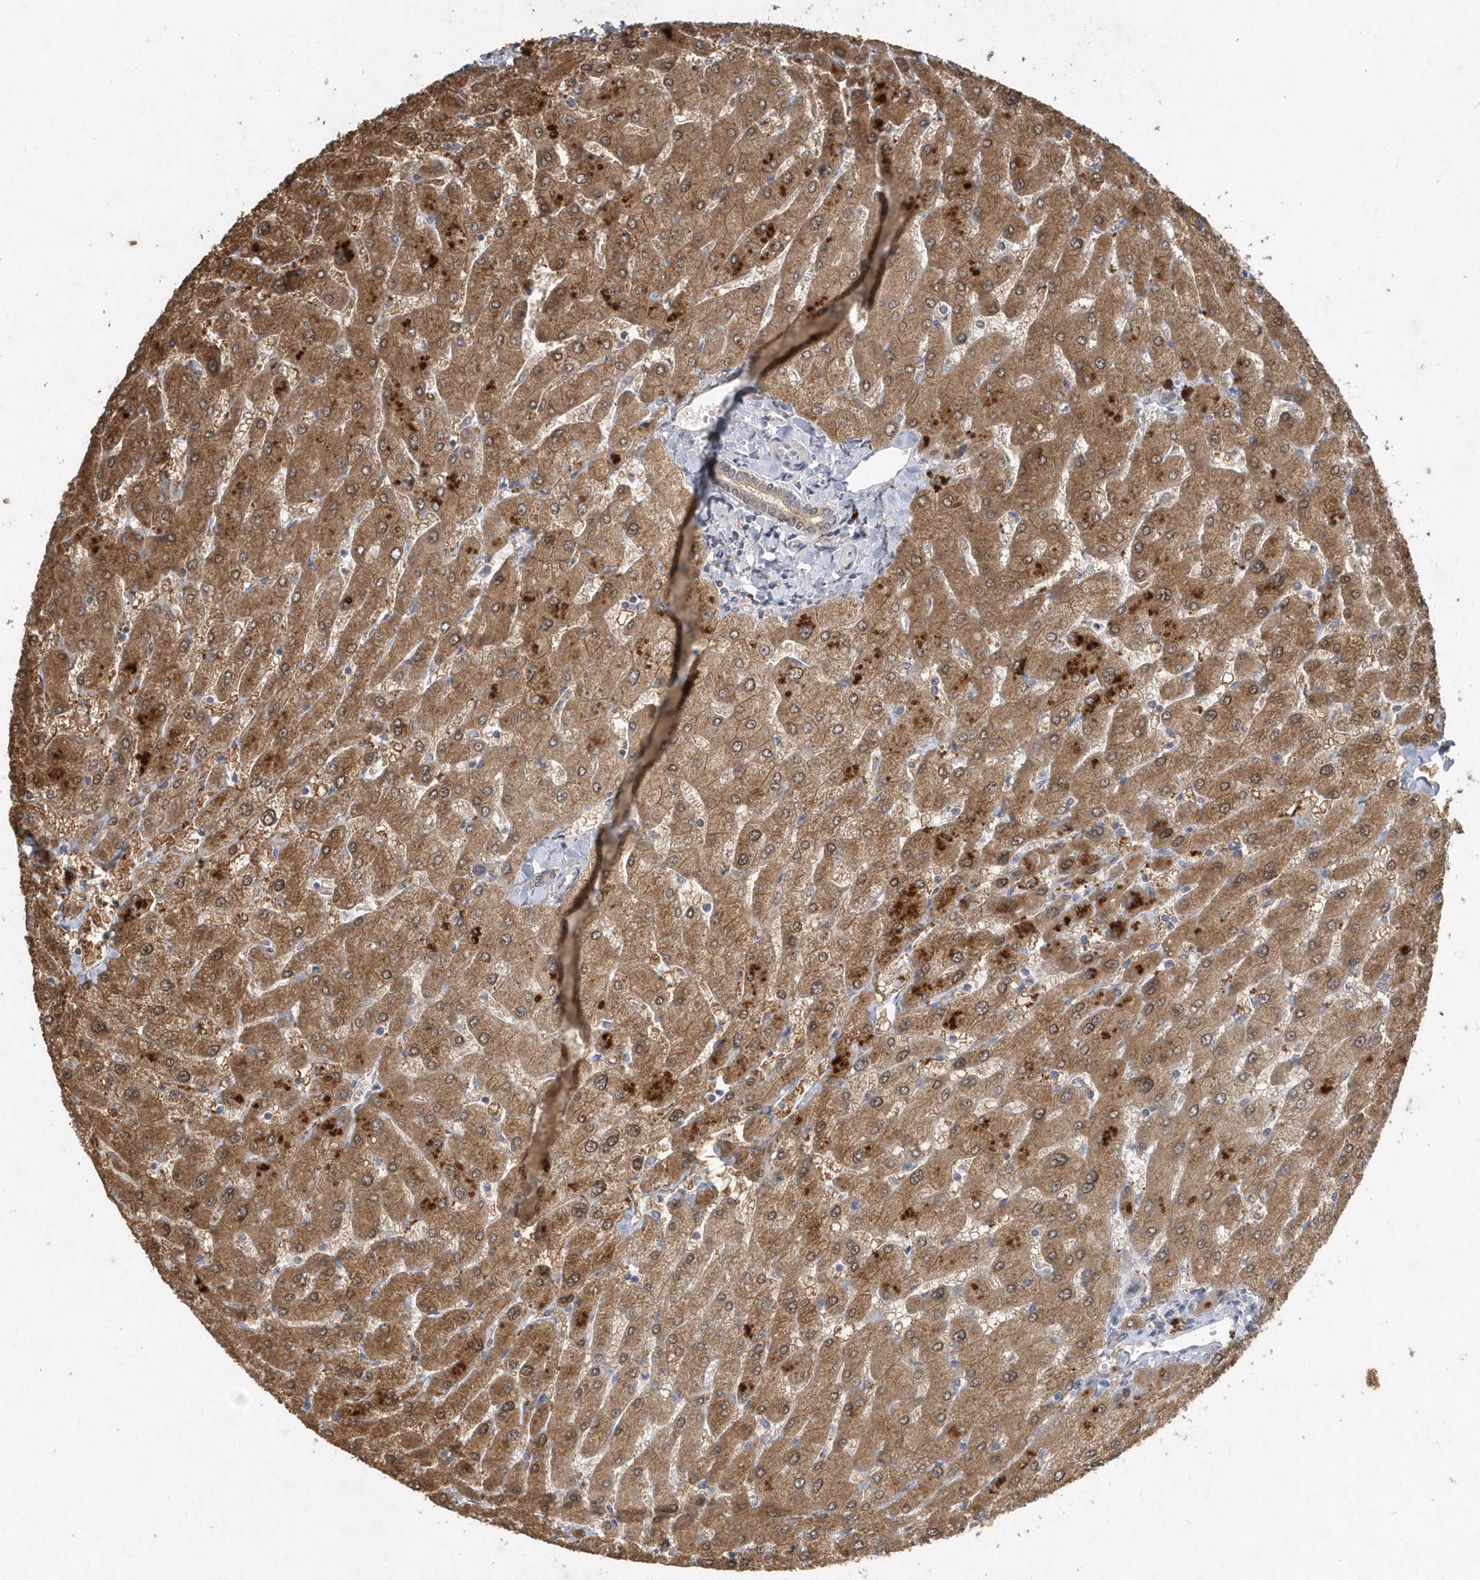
{"staining": {"intensity": "weak", "quantity": ">75%", "location": "cytoplasmic/membranous"}, "tissue": "liver", "cell_type": "Cholangiocytes", "image_type": "normal", "snomed": [{"axis": "morphology", "description": "Normal tissue, NOS"}, {"axis": "topography", "description": "Liver"}], "caption": "Immunohistochemical staining of unremarkable liver exhibits >75% levels of weak cytoplasmic/membranous protein positivity in about >75% of cholangiocytes. The protein of interest is shown in brown color, while the nuclei are stained blue.", "gene": "AKR7A2", "patient": {"sex": "male", "age": 55}}